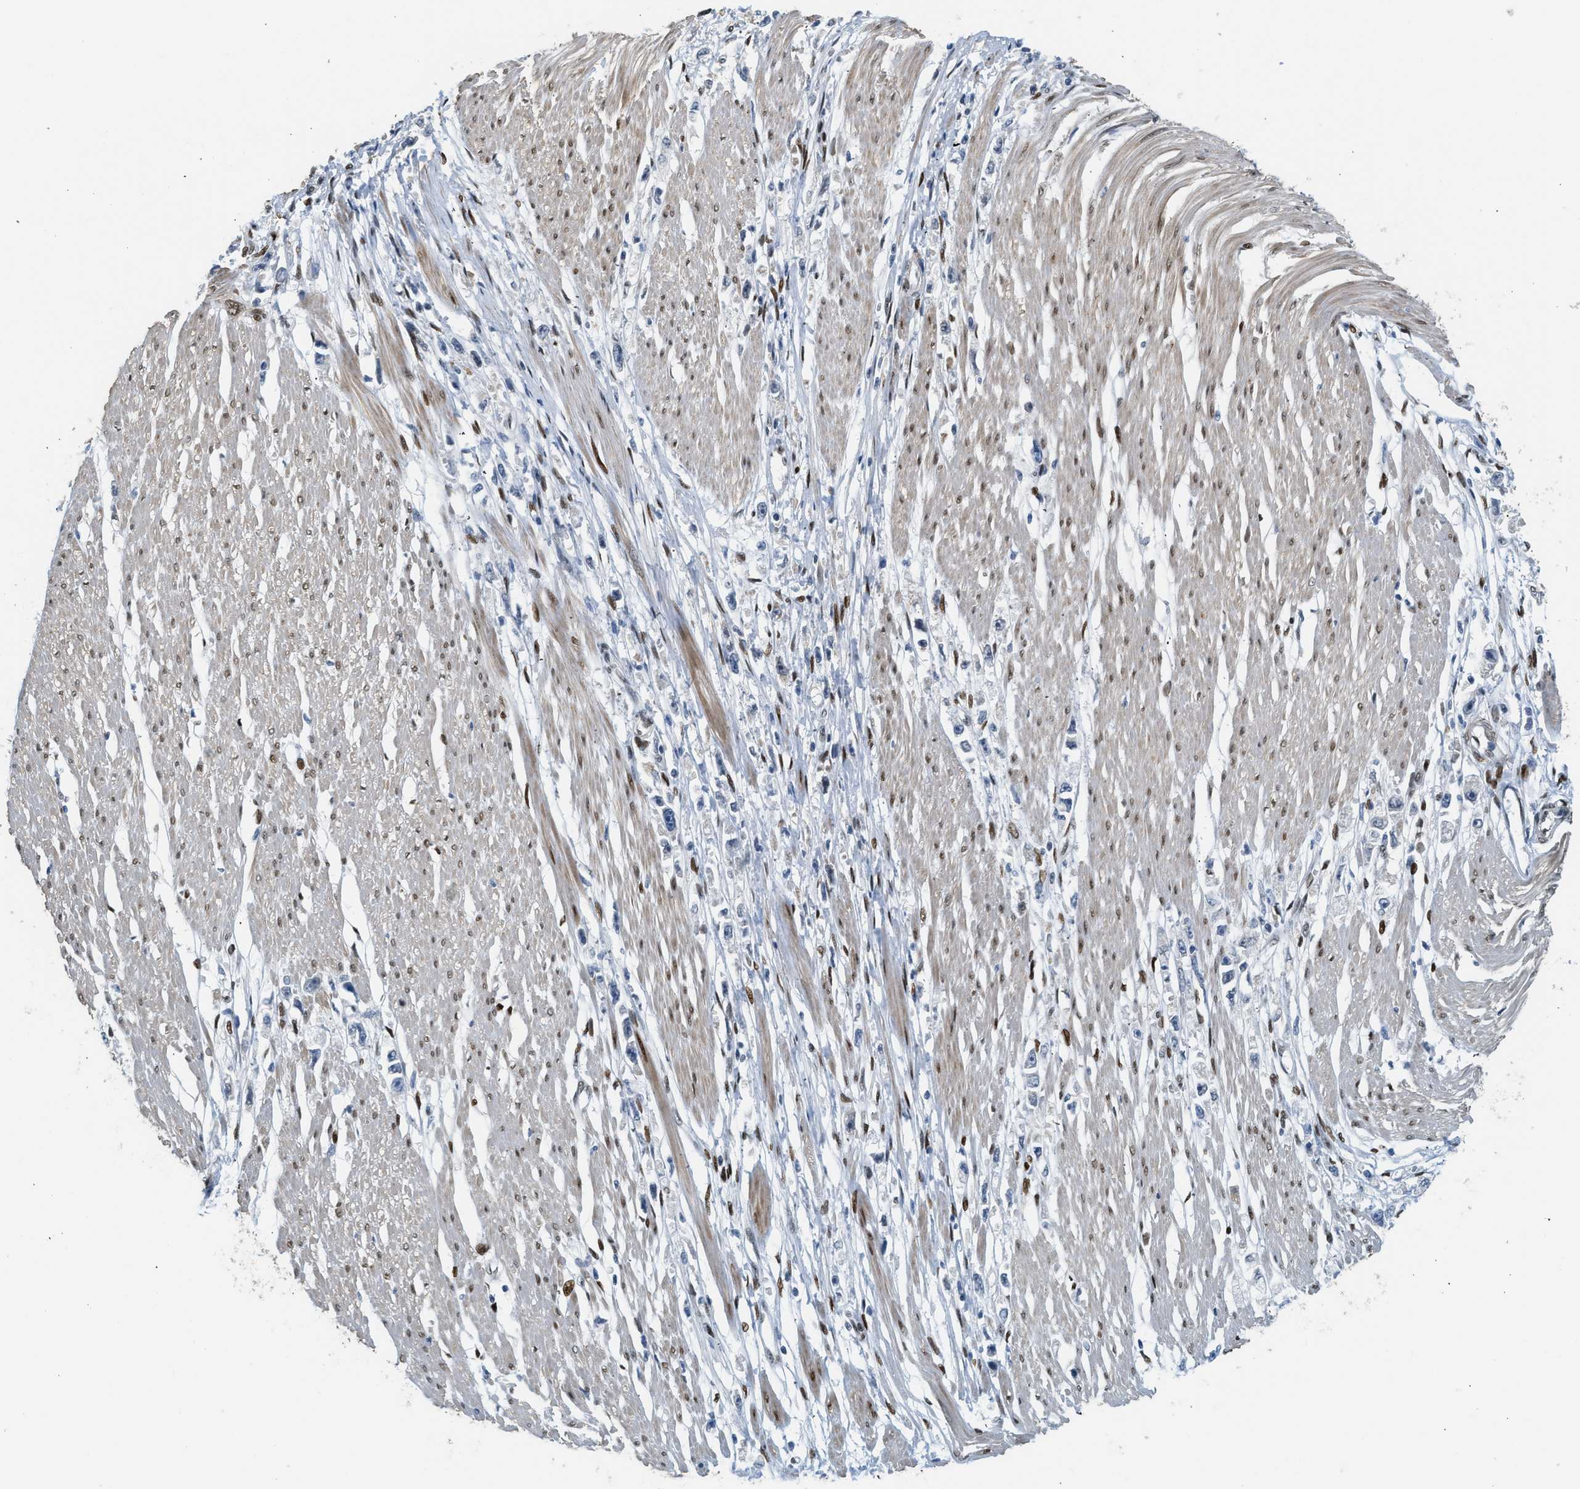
{"staining": {"intensity": "negative", "quantity": "none", "location": "none"}, "tissue": "stomach cancer", "cell_type": "Tumor cells", "image_type": "cancer", "snomed": [{"axis": "morphology", "description": "Adenocarcinoma, NOS"}, {"axis": "topography", "description": "Stomach"}], "caption": "A photomicrograph of stomach cancer stained for a protein exhibits no brown staining in tumor cells. (Brightfield microscopy of DAB (3,3'-diaminobenzidine) IHC at high magnification).", "gene": "ZBTB20", "patient": {"sex": "female", "age": 59}}